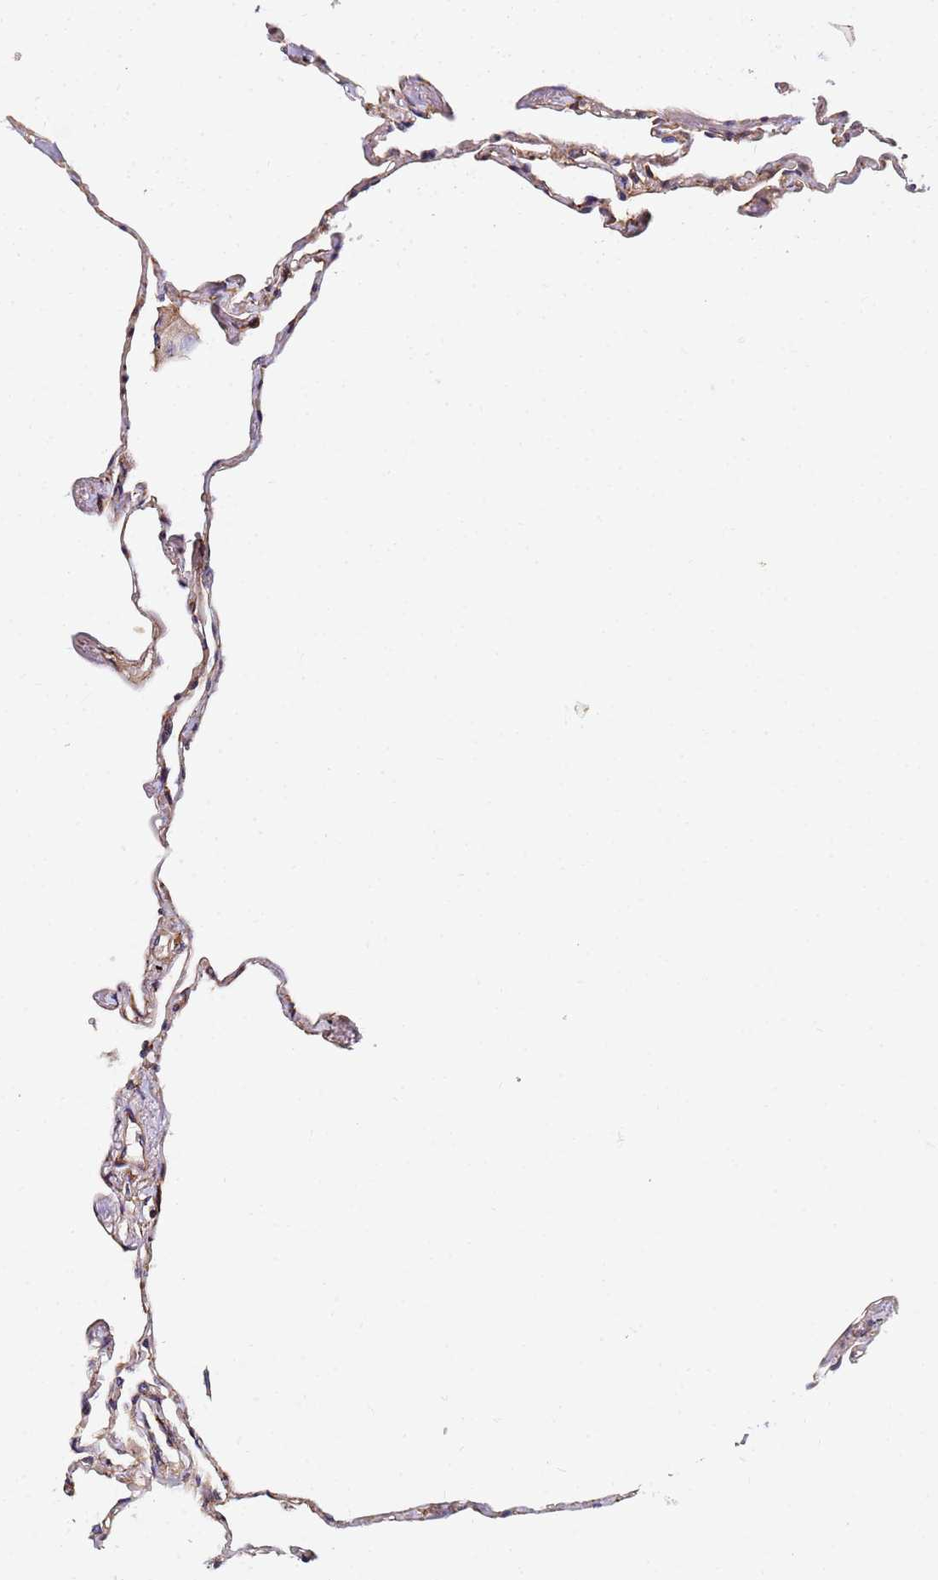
{"staining": {"intensity": "moderate", "quantity": "25%-75%", "location": "cytoplasmic/membranous"}, "tissue": "lung", "cell_type": "Alveolar cells", "image_type": "normal", "snomed": [{"axis": "morphology", "description": "Normal tissue, NOS"}, {"axis": "topography", "description": "Lung"}], "caption": "Immunohistochemical staining of benign human lung demonstrates moderate cytoplasmic/membranous protein positivity in about 25%-75% of alveolar cells.", "gene": "POM121C", "patient": {"sex": "female", "age": 67}}